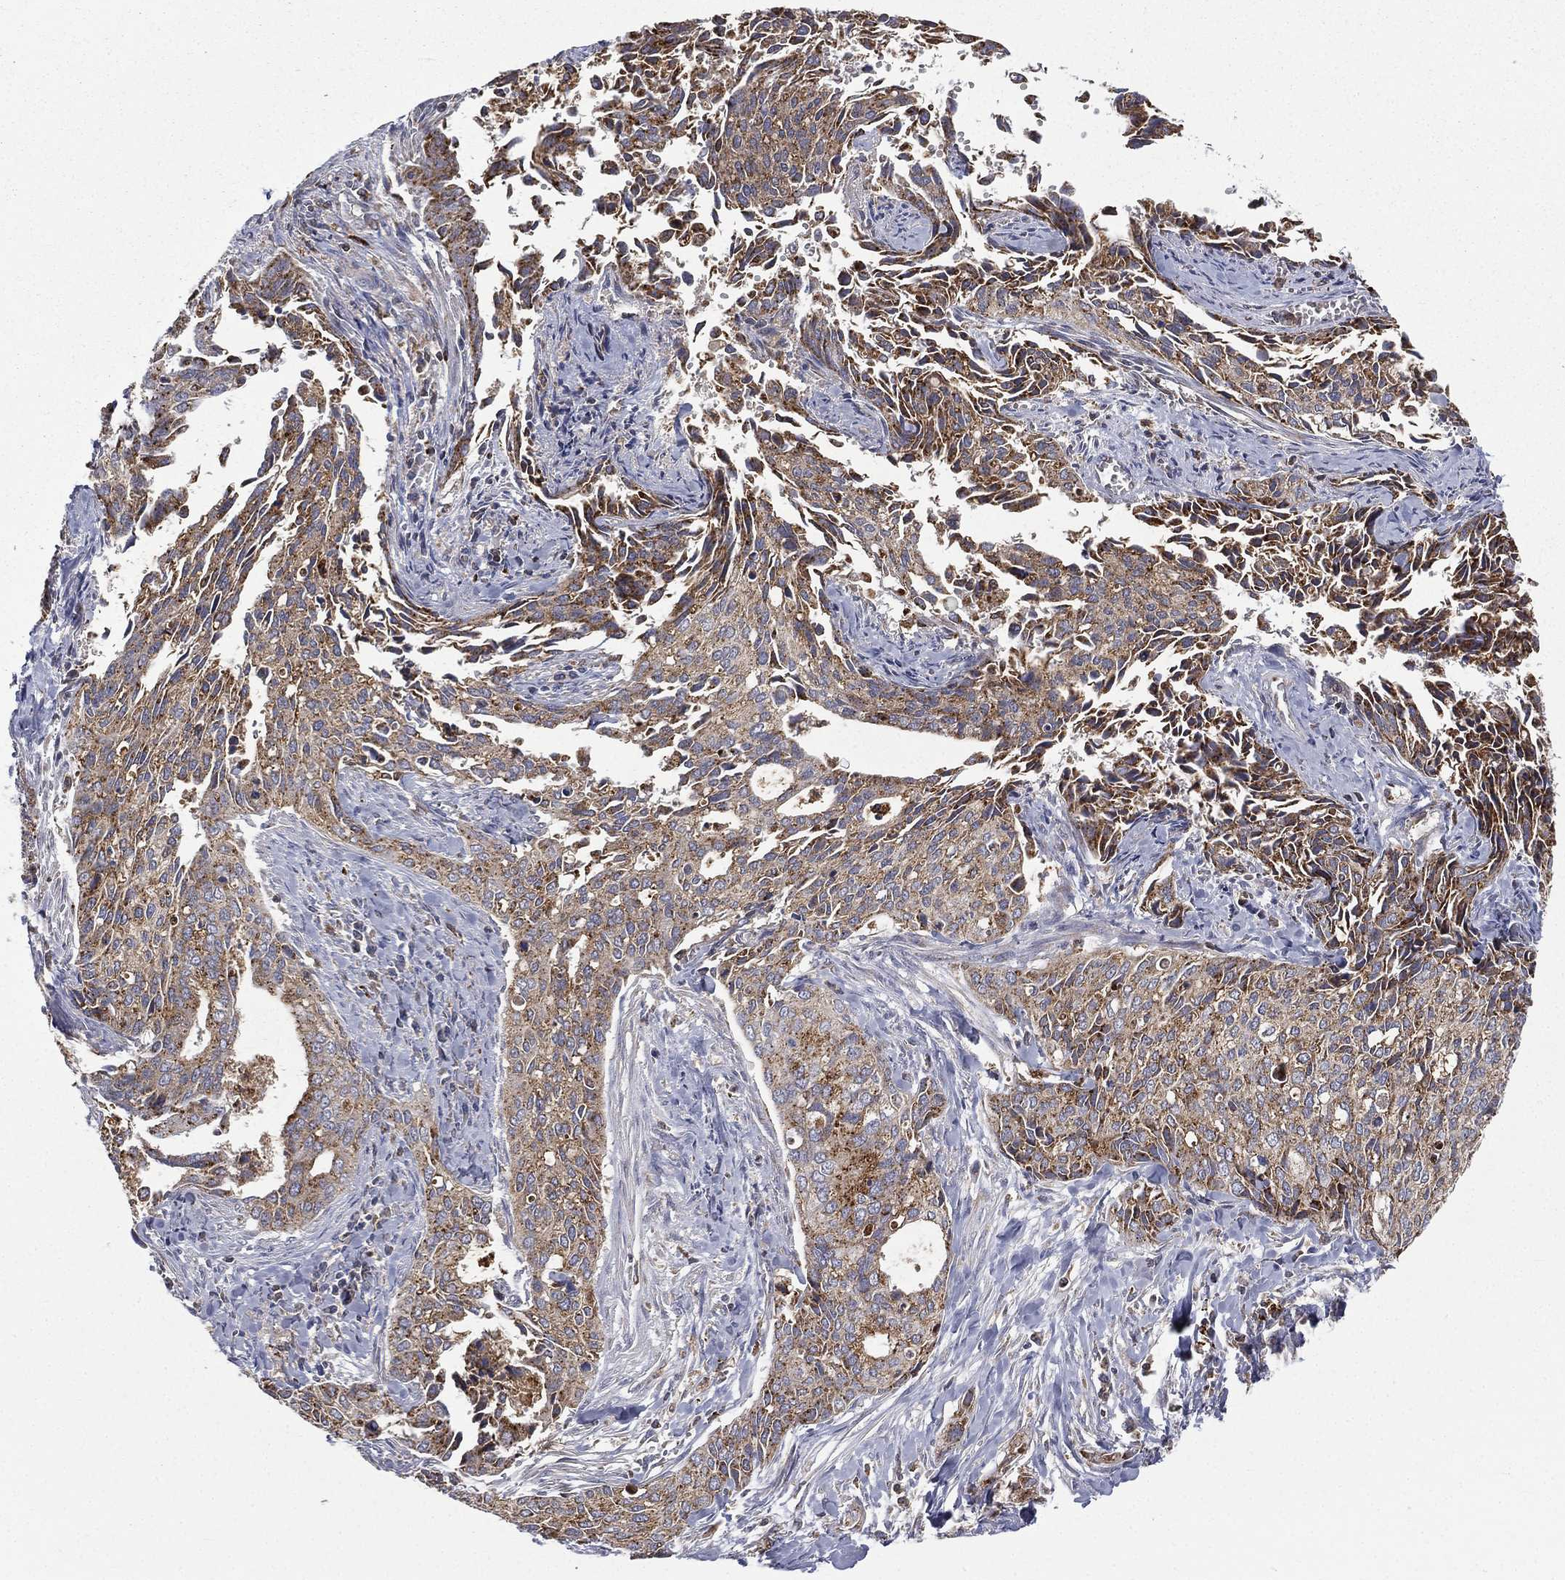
{"staining": {"intensity": "moderate", "quantity": ">75%", "location": "cytoplasmic/membranous"}, "tissue": "cervical cancer", "cell_type": "Tumor cells", "image_type": "cancer", "snomed": [{"axis": "morphology", "description": "Squamous cell carcinoma, NOS"}, {"axis": "topography", "description": "Cervix"}], "caption": "Immunohistochemistry (IHC) image of neoplastic tissue: cervical cancer (squamous cell carcinoma) stained using immunohistochemistry (IHC) displays medium levels of moderate protein expression localized specifically in the cytoplasmic/membranous of tumor cells, appearing as a cytoplasmic/membranous brown color.", "gene": "RIN3", "patient": {"sex": "female", "age": 29}}